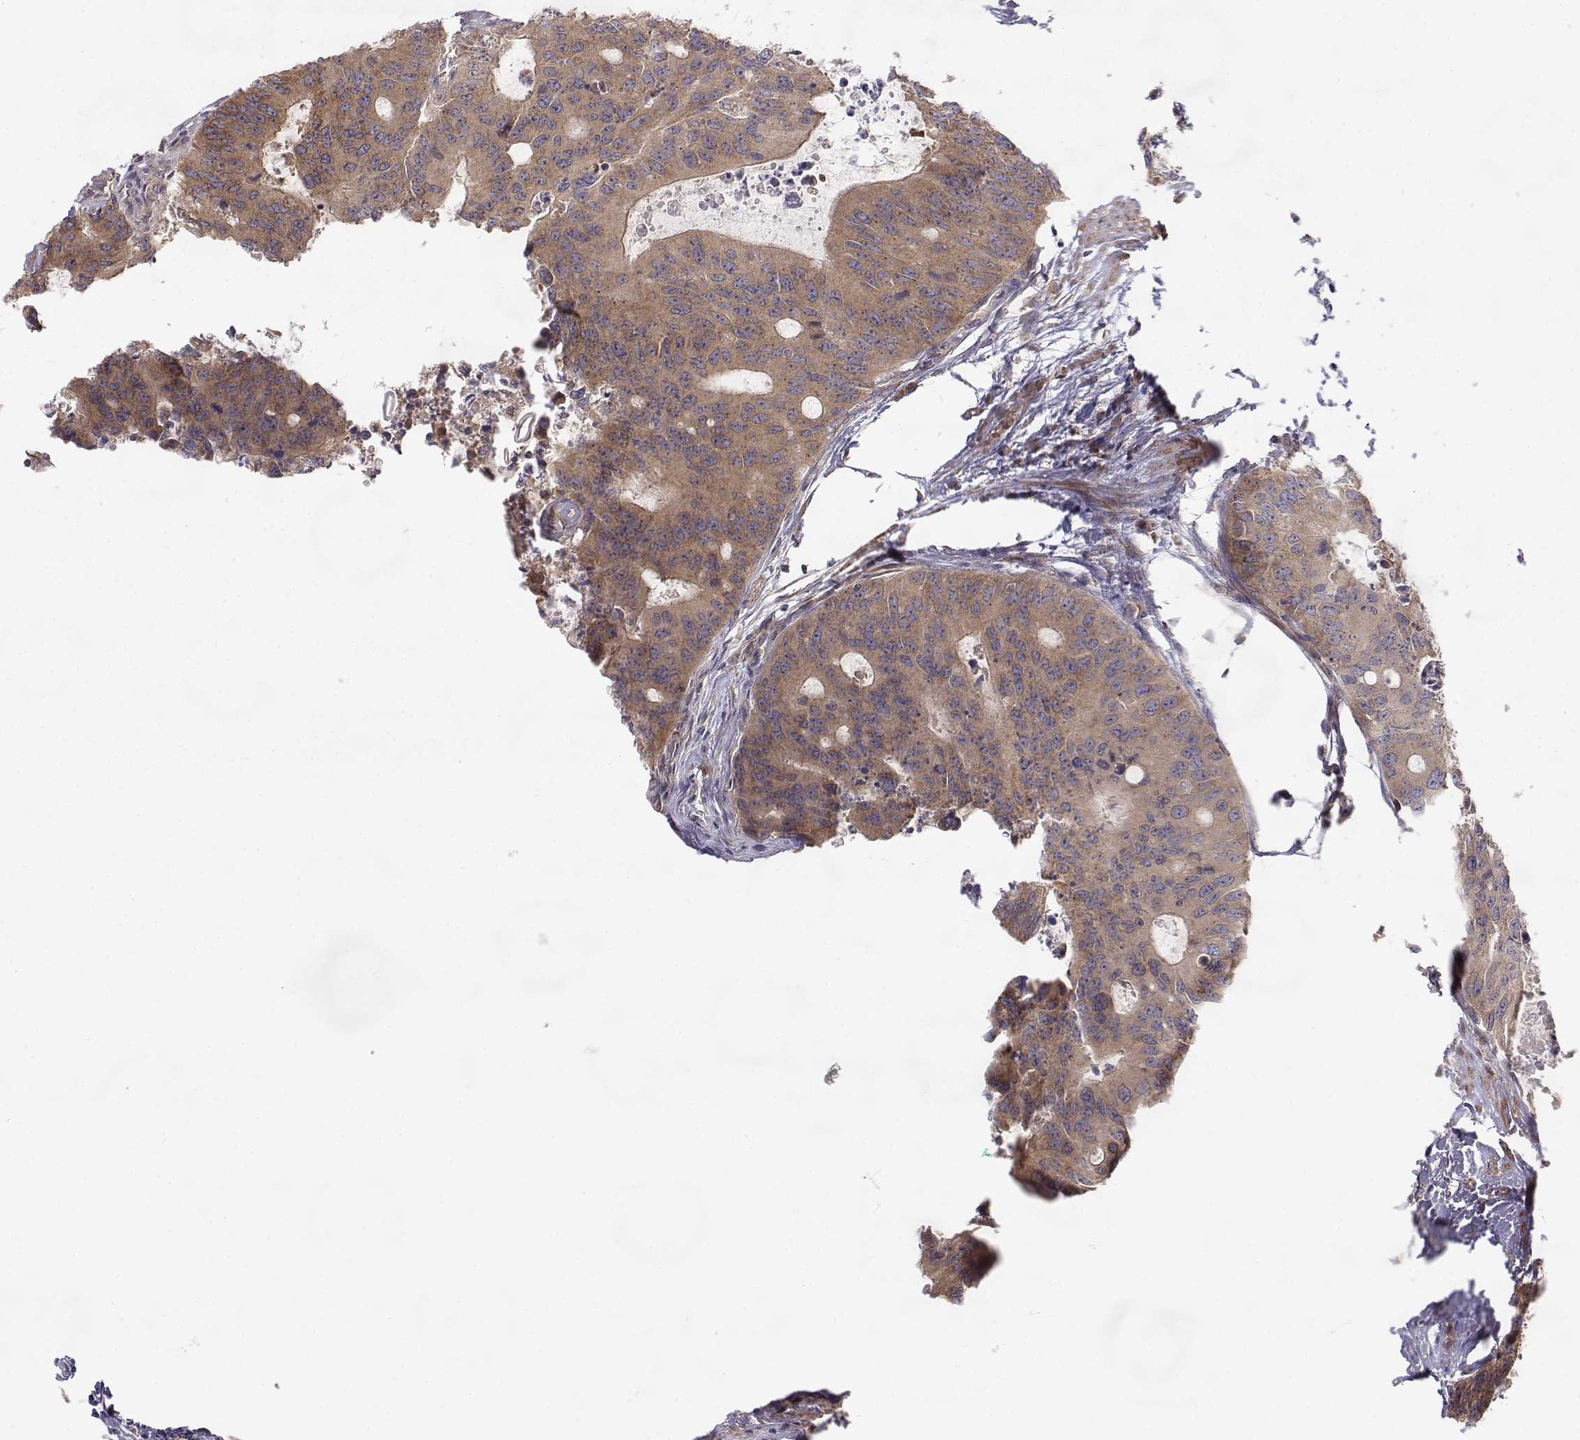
{"staining": {"intensity": "moderate", "quantity": ">75%", "location": "cytoplasmic/membranous"}, "tissue": "colorectal cancer", "cell_type": "Tumor cells", "image_type": "cancer", "snomed": [{"axis": "morphology", "description": "Adenocarcinoma, NOS"}, {"axis": "topography", "description": "Colon"}], "caption": "DAB immunohistochemical staining of colorectal cancer (adenocarcinoma) reveals moderate cytoplasmic/membranous protein expression in approximately >75% of tumor cells.", "gene": "PAIP1", "patient": {"sex": "male", "age": 67}}